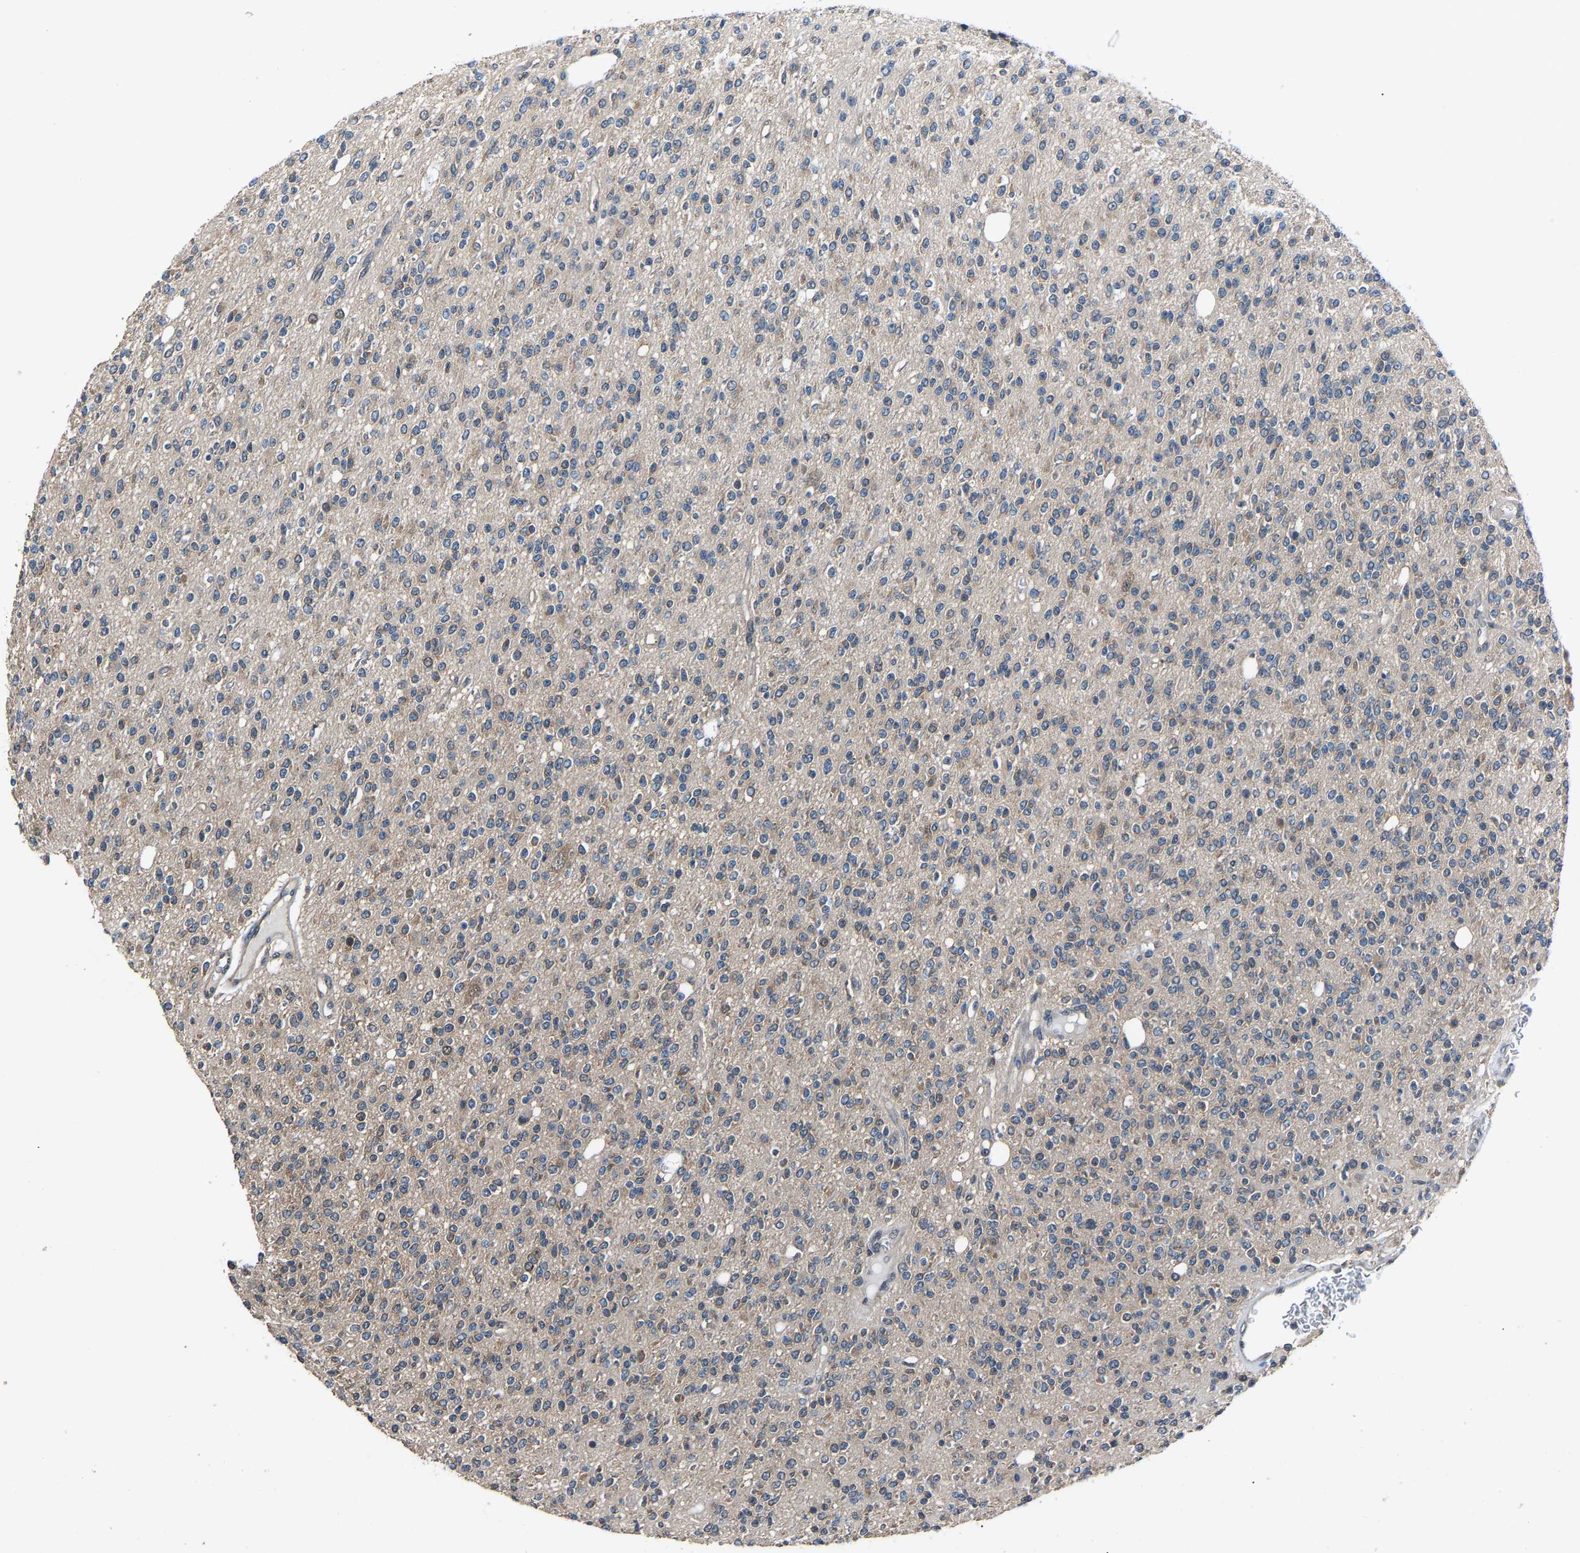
{"staining": {"intensity": "weak", "quantity": "<25%", "location": "cytoplasmic/membranous"}, "tissue": "glioma", "cell_type": "Tumor cells", "image_type": "cancer", "snomed": [{"axis": "morphology", "description": "Glioma, malignant, High grade"}, {"axis": "topography", "description": "Brain"}], "caption": "Tumor cells show no significant protein positivity in malignant glioma (high-grade).", "gene": "ABCC9", "patient": {"sex": "male", "age": 34}}